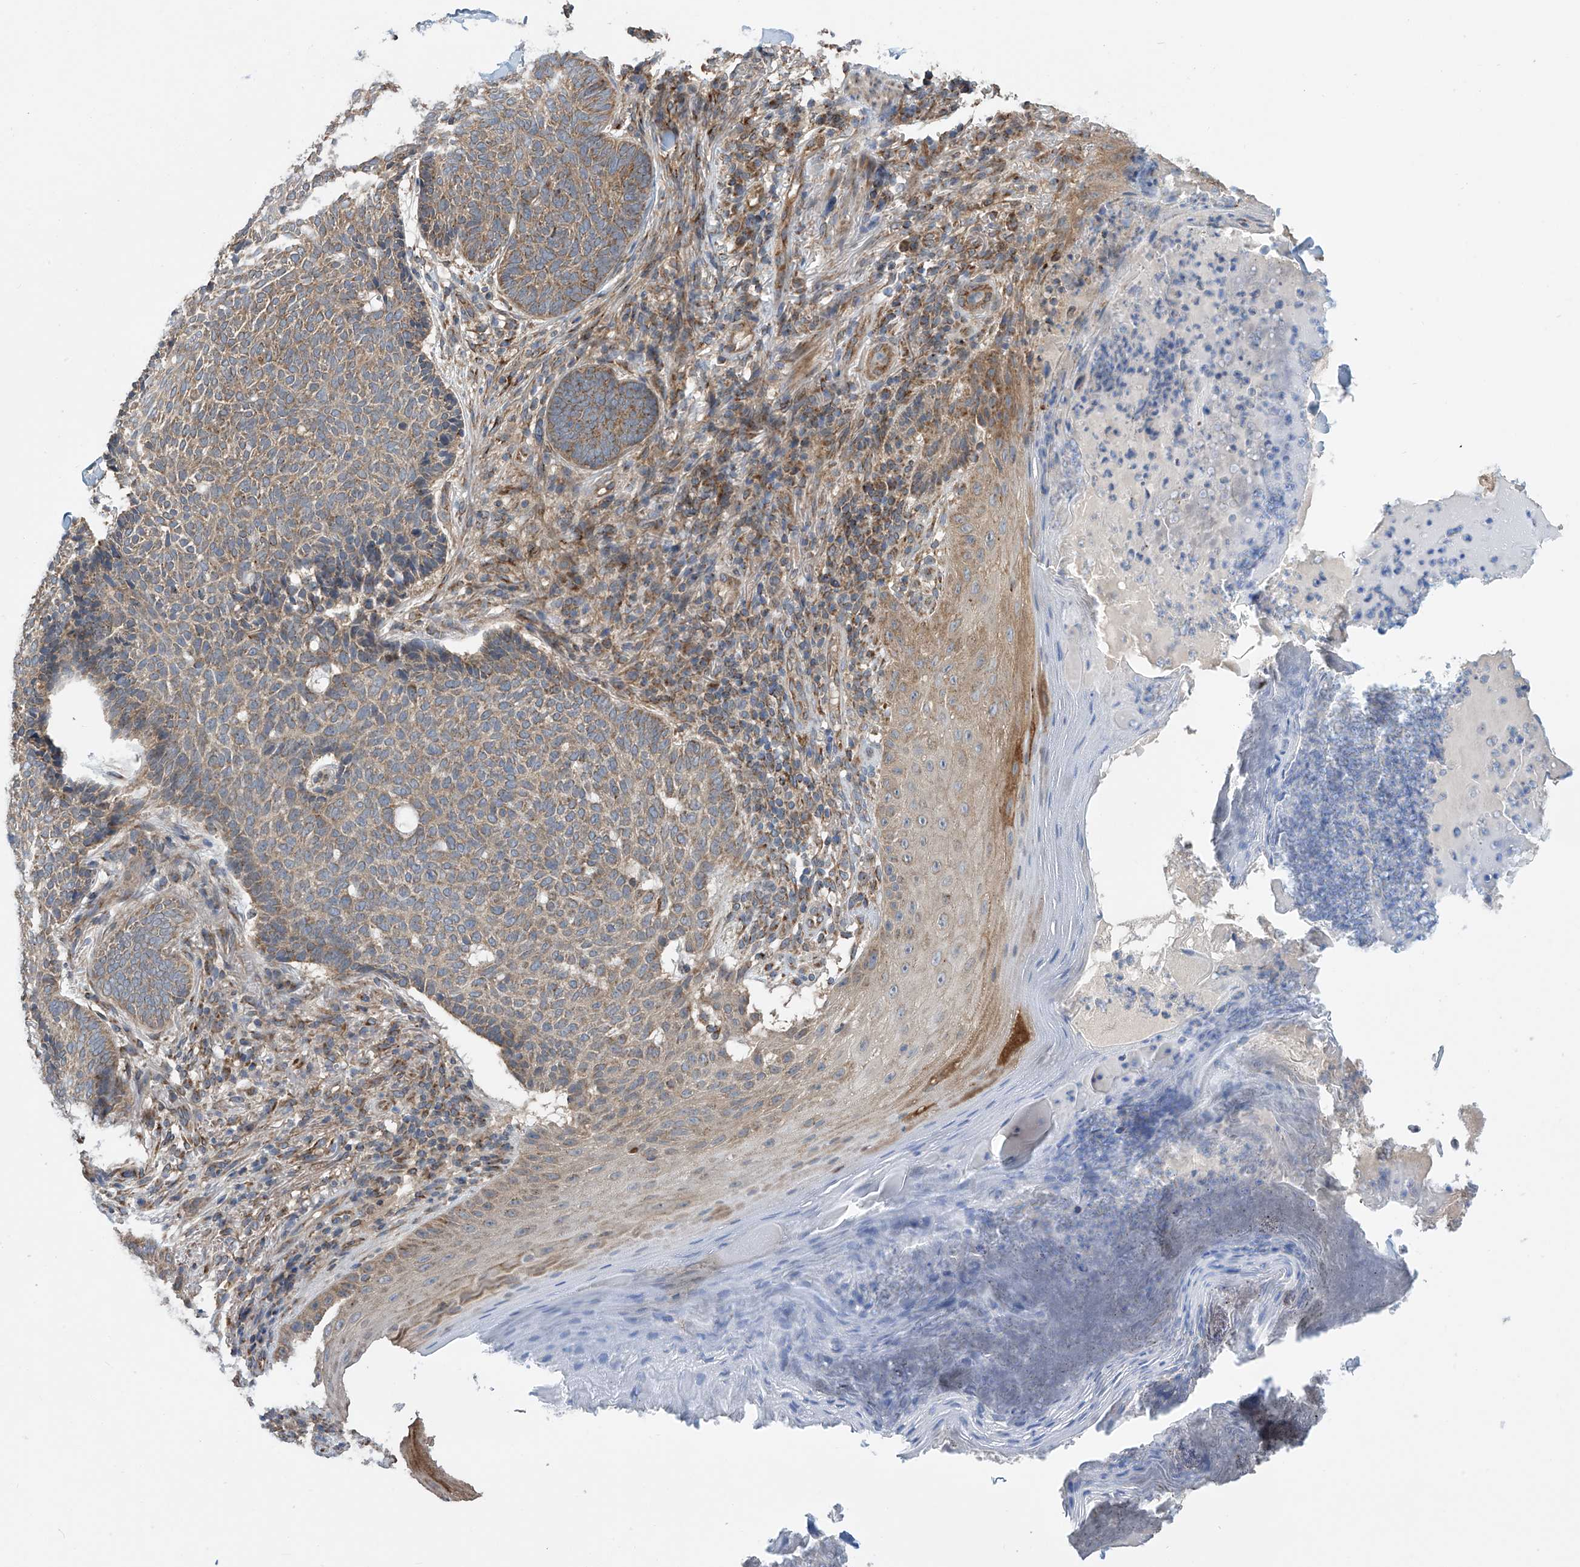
{"staining": {"intensity": "moderate", "quantity": ">75%", "location": "cytoplasmic/membranous"}, "tissue": "skin cancer", "cell_type": "Tumor cells", "image_type": "cancer", "snomed": [{"axis": "morphology", "description": "Normal tissue, NOS"}, {"axis": "morphology", "description": "Basal cell carcinoma"}, {"axis": "topography", "description": "Skin"}], "caption": "Protein staining of basal cell carcinoma (skin) tissue reveals moderate cytoplasmic/membranous expression in approximately >75% of tumor cells. (Brightfield microscopy of DAB IHC at high magnification).", "gene": "PNPT1", "patient": {"sex": "male", "age": 50}}